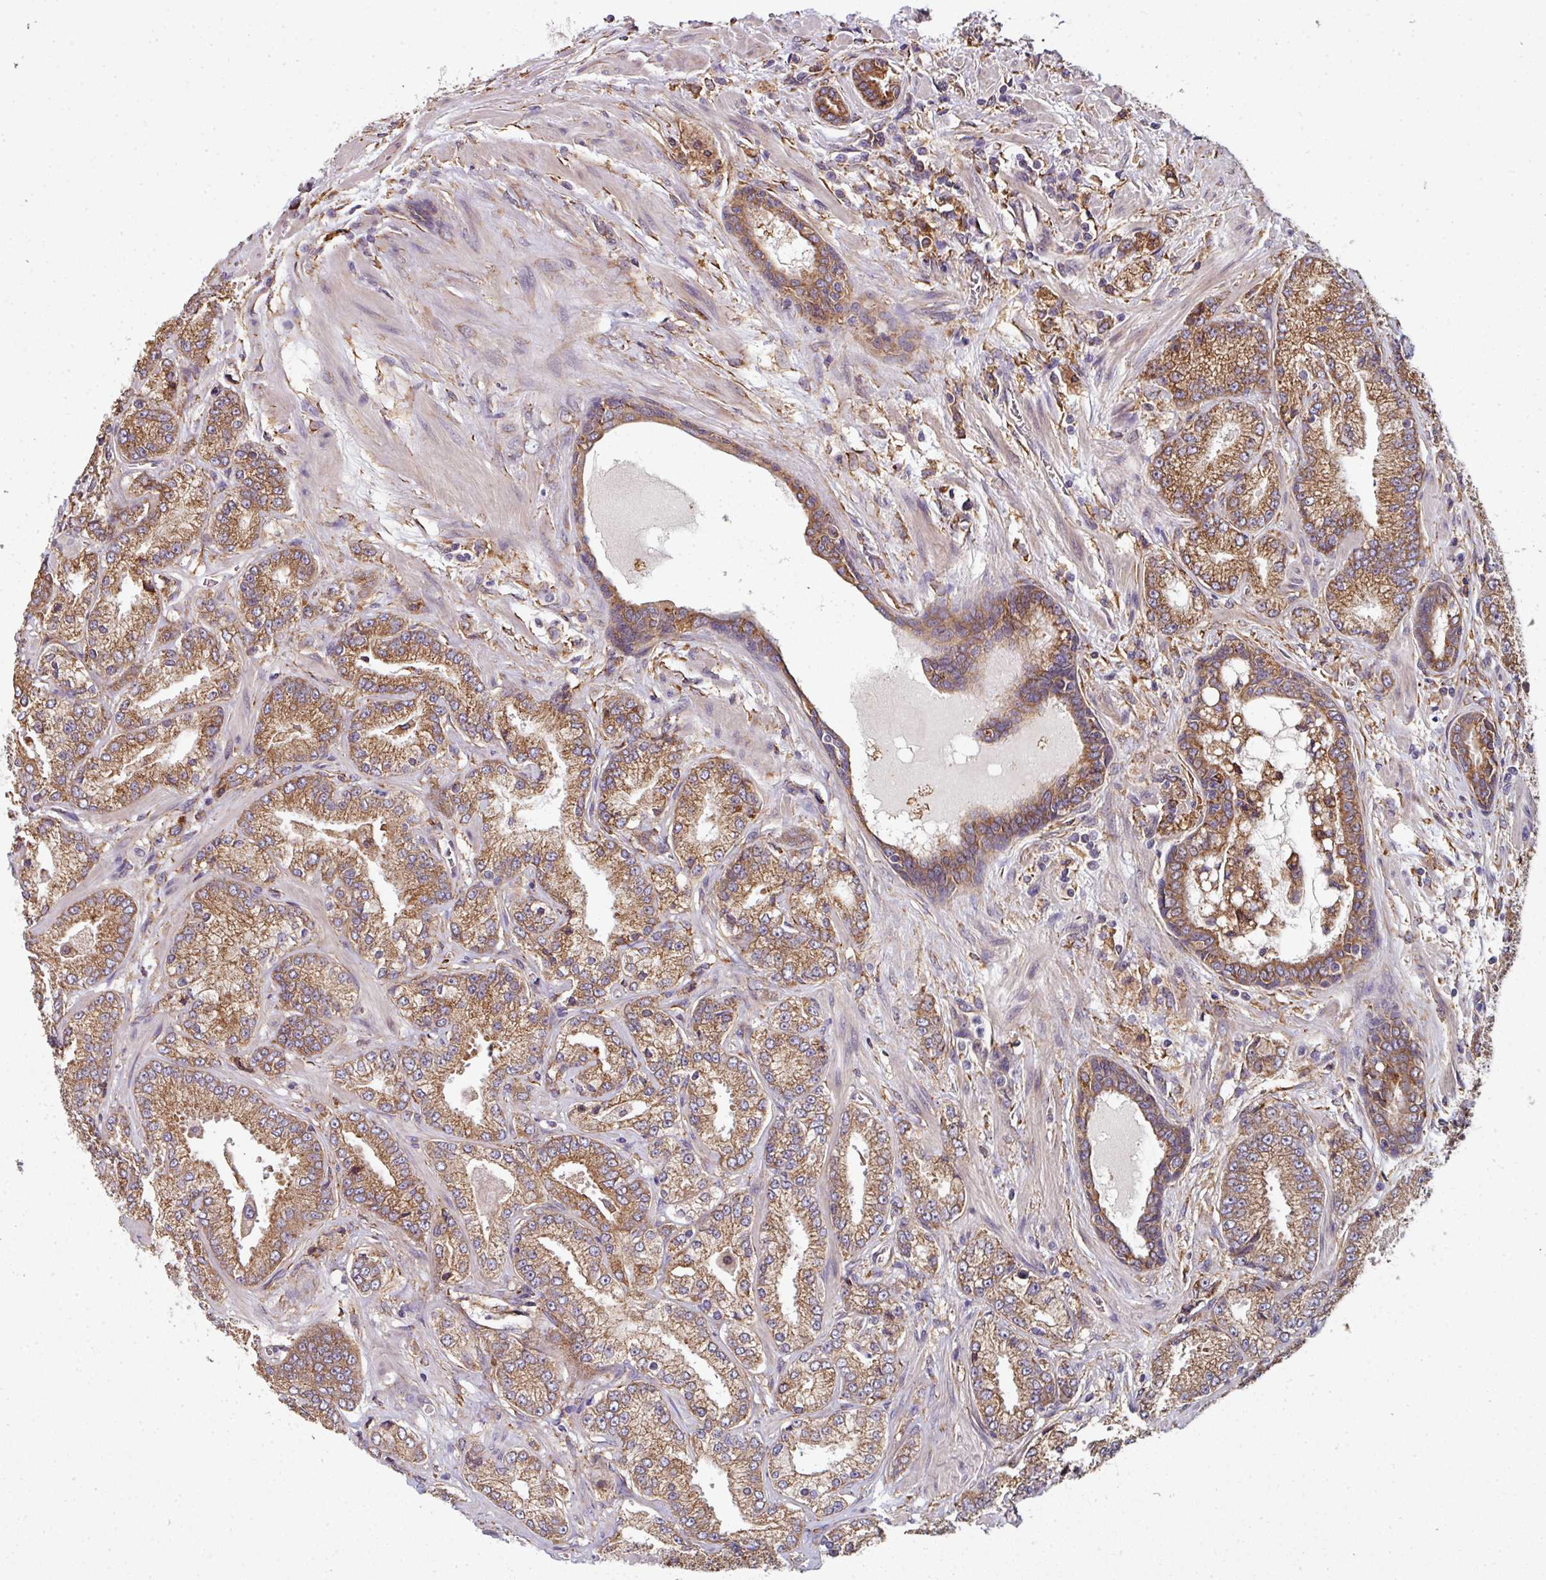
{"staining": {"intensity": "moderate", "quantity": ">75%", "location": "cytoplasmic/membranous"}, "tissue": "prostate cancer", "cell_type": "Tumor cells", "image_type": "cancer", "snomed": [{"axis": "morphology", "description": "Adenocarcinoma, High grade"}, {"axis": "topography", "description": "Prostate"}], "caption": "Brown immunohistochemical staining in prostate high-grade adenocarcinoma reveals moderate cytoplasmic/membranous positivity in approximately >75% of tumor cells. (Stains: DAB in brown, nuclei in blue, Microscopy: brightfield microscopy at high magnification).", "gene": "FAT4", "patient": {"sex": "male", "age": 68}}